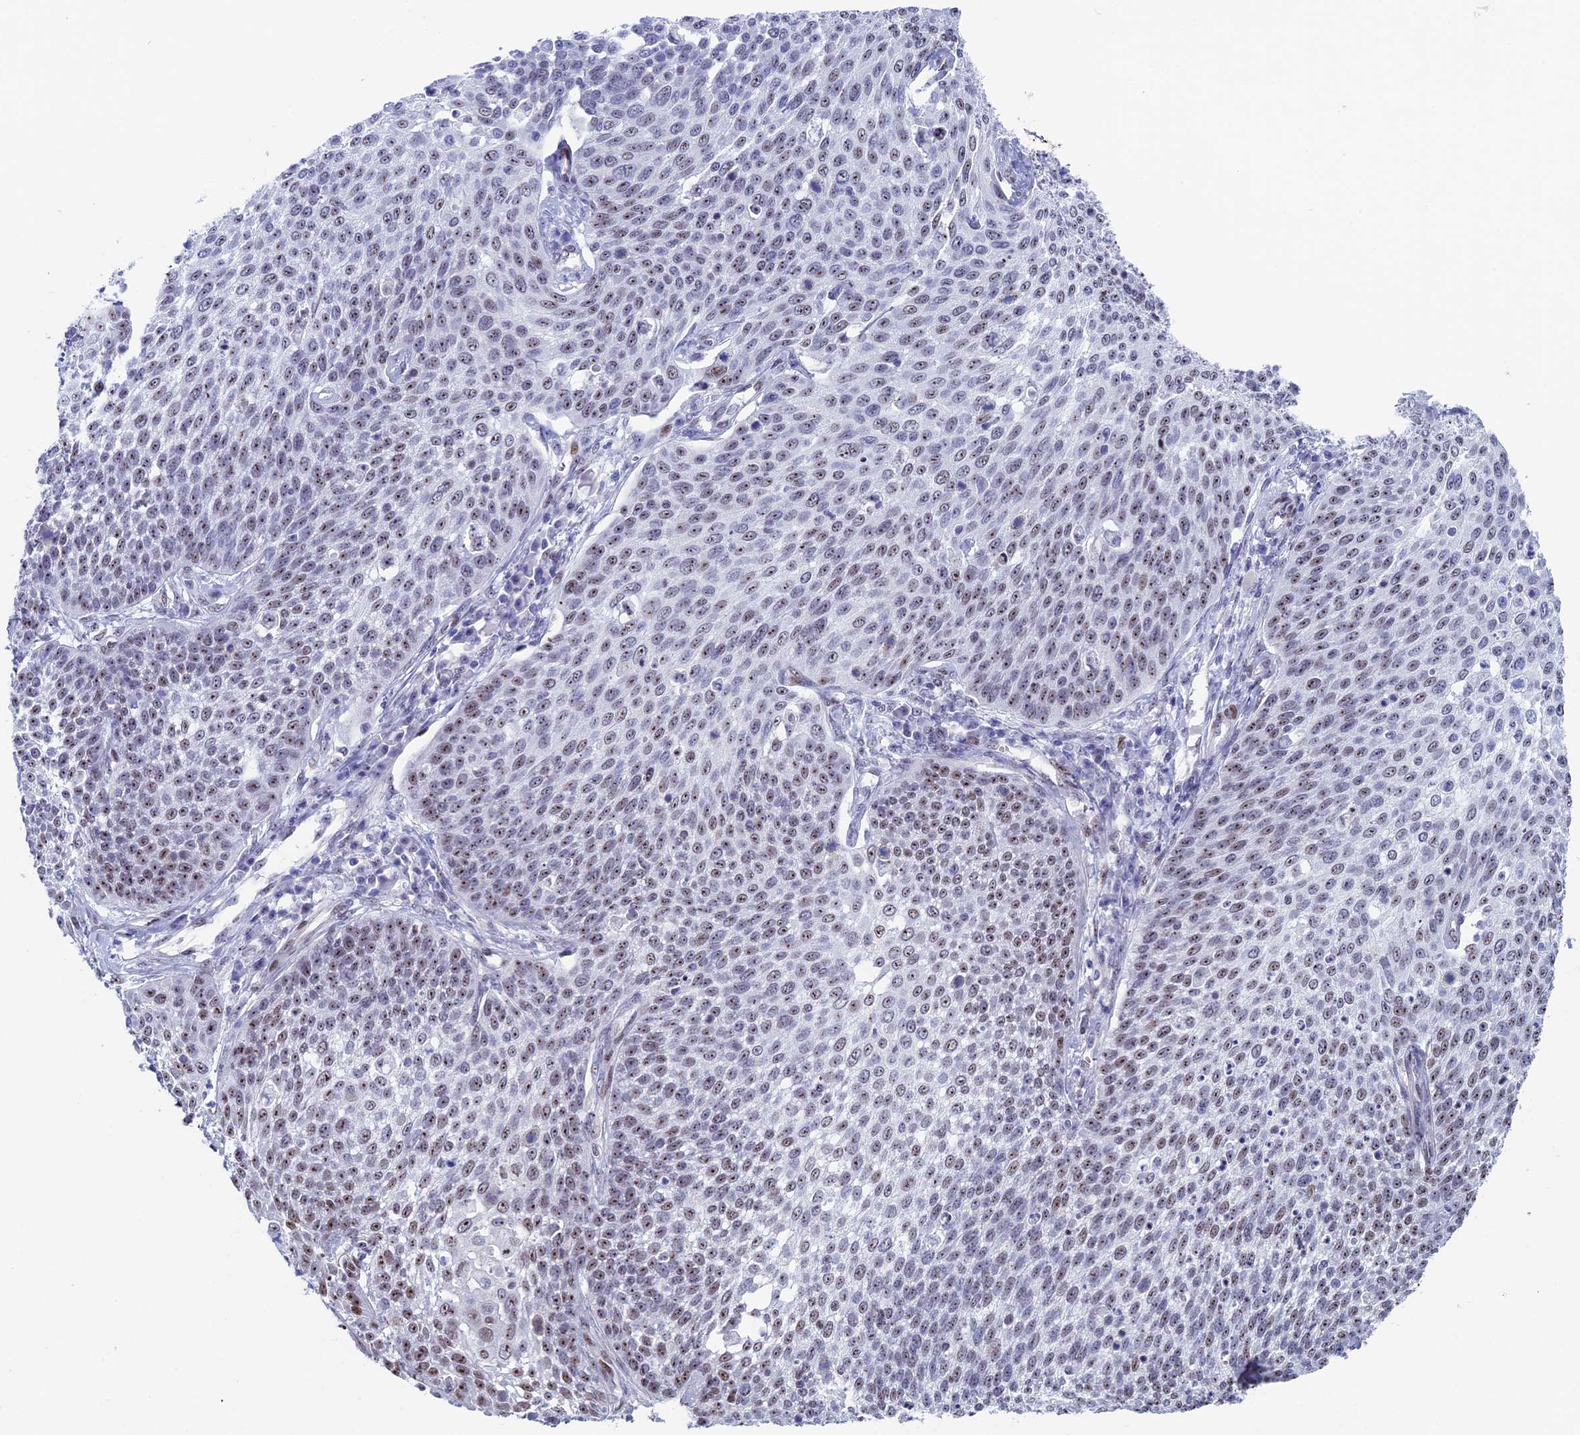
{"staining": {"intensity": "moderate", "quantity": "25%-75%", "location": "nuclear"}, "tissue": "cervical cancer", "cell_type": "Tumor cells", "image_type": "cancer", "snomed": [{"axis": "morphology", "description": "Squamous cell carcinoma, NOS"}, {"axis": "topography", "description": "Cervix"}], "caption": "Tumor cells demonstrate medium levels of moderate nuclear staining in about 25%-75% of cells in human cervical squamous cell carcinoma.", "gene": "CCDC86", "patient": {"sex": "female", "age": 34}}